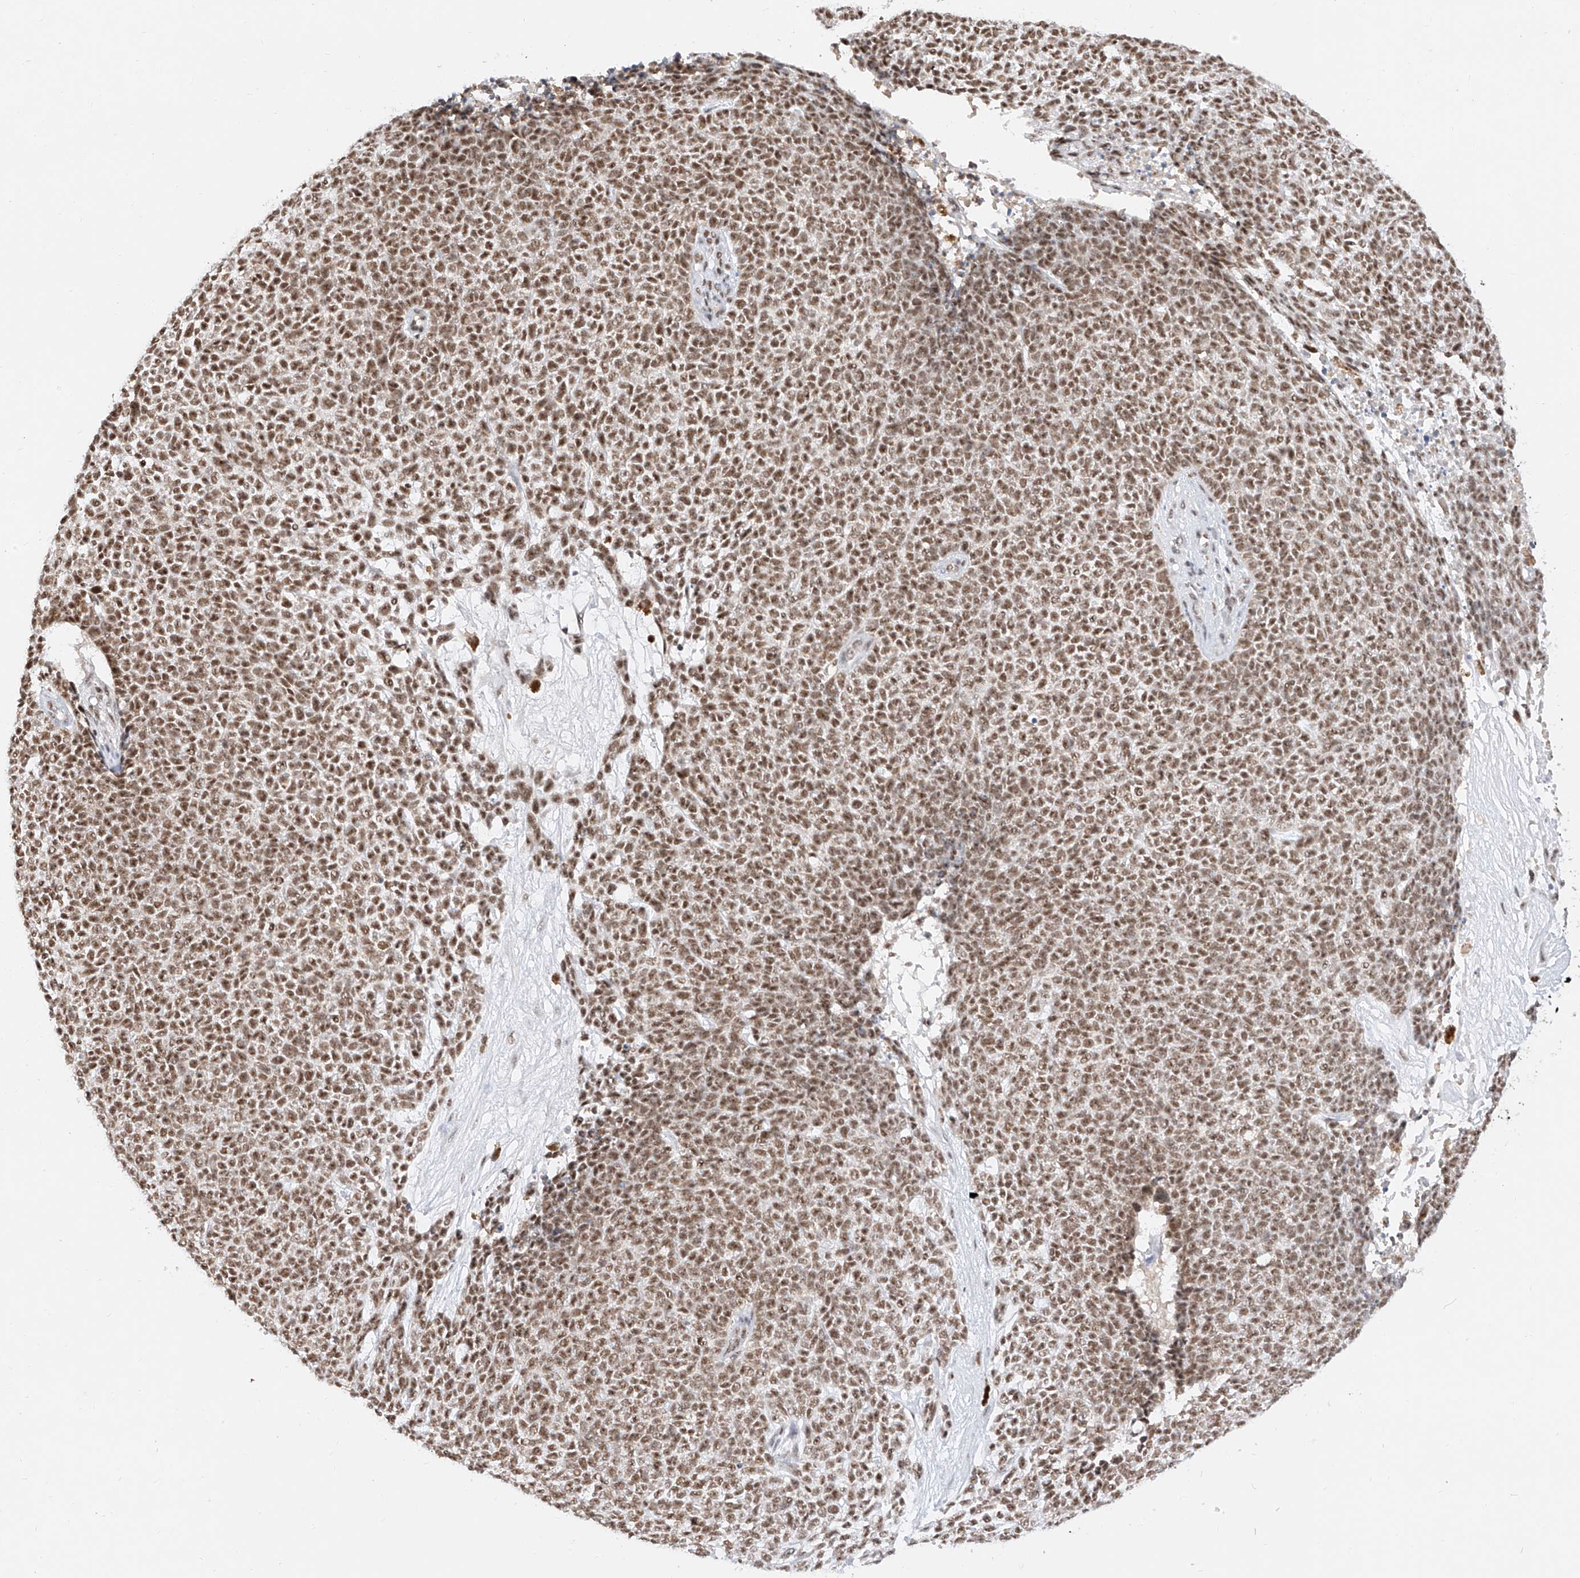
{"staining": {"intensity": "moderate", "quantity": ">75%", "location": "nuclear"}, "tissue": "skin cancer", "cell_type": "Tumor cells", "image_type": "cancer", "snomed": [{"axis": "morphology", "description": "Basal cell carcinoma"}, {"axis": "topography", "description": "Skin"}], "caption": "The image demonstrates immunohistochemical staining of skin cancer (basal cell carcinoma). There is moderate nuclear positivity is appreciated in about >75% of tumor cells.", "gene": "NRF1", "patient": {"sex": "female", "age": 84}}